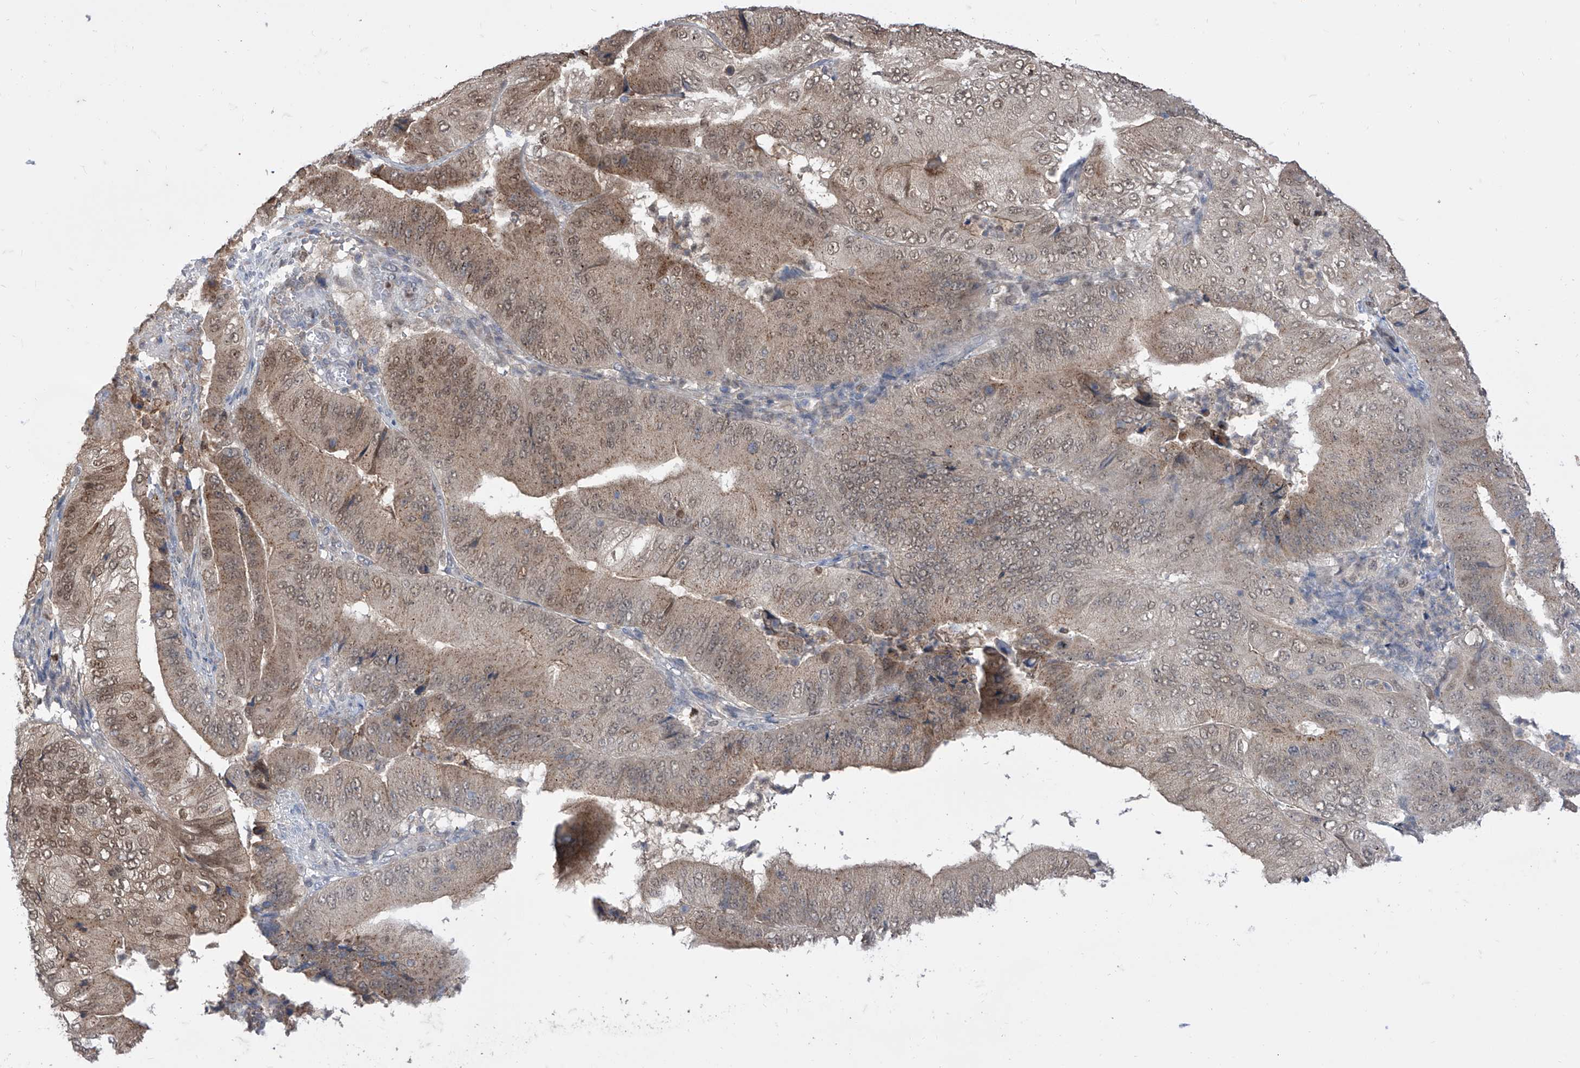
{"staining": {"intensity": "moderate", "quantity": ">75%", "location": "nuclear"}, "tissue": "pancreatic cancer", "cell_type": "Tumor cells", "image_type": "cancer", "snomed": [{"axis": "morphology", "description": "Adenocarcinoma, NOS"}, {"axis": "topography", "description": "Pancreas"}], "caption": "Protein staining demonstrates moderate nuclear positivity in about >75% of tumor cells in adenocarcinoma (pancreatic).", "gene": "BROX", "patient": {"sex": "female", "age": 77}}